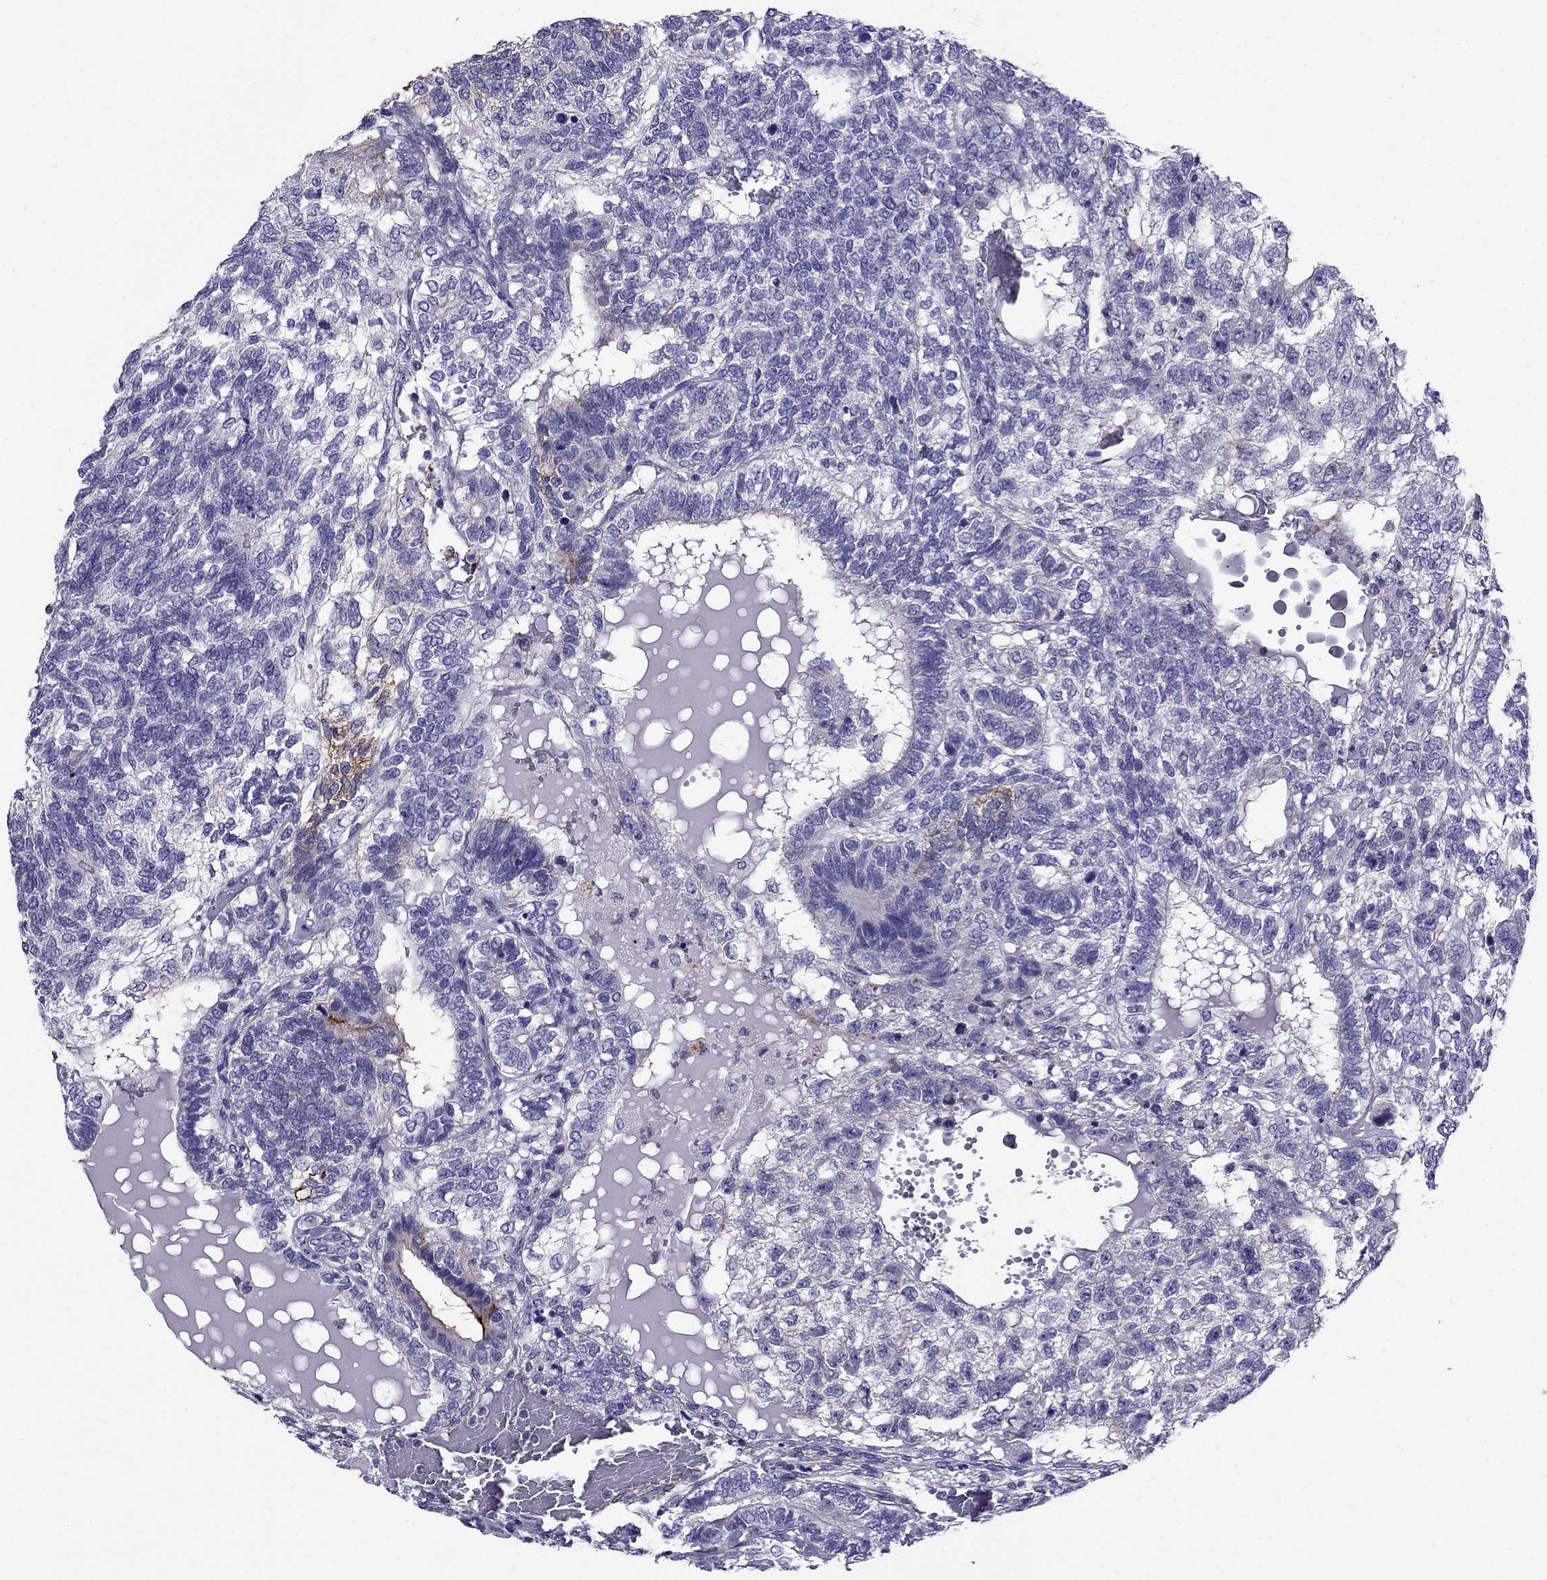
{"staining": {"intensity": "negative", "quantity": "none", "location": "none"}, "tissue": "testis cancer", "cell_type": "Tumor cells", "image_type": "cancer", "snomed": [{"axis": "morphology", "description": "Seminoma, NOS"}, {"axis": "morphology", "description": "Carcinoma, Embryonal, NOS"}, {"axis": "topography", "description": "Testis"}], "caption": "The micrograph demonstrates no significant expression in tumor cells of testis embryonal carcinoma.", "gene": "GPR50", "patient": {"sex": "male", "age": 41}}